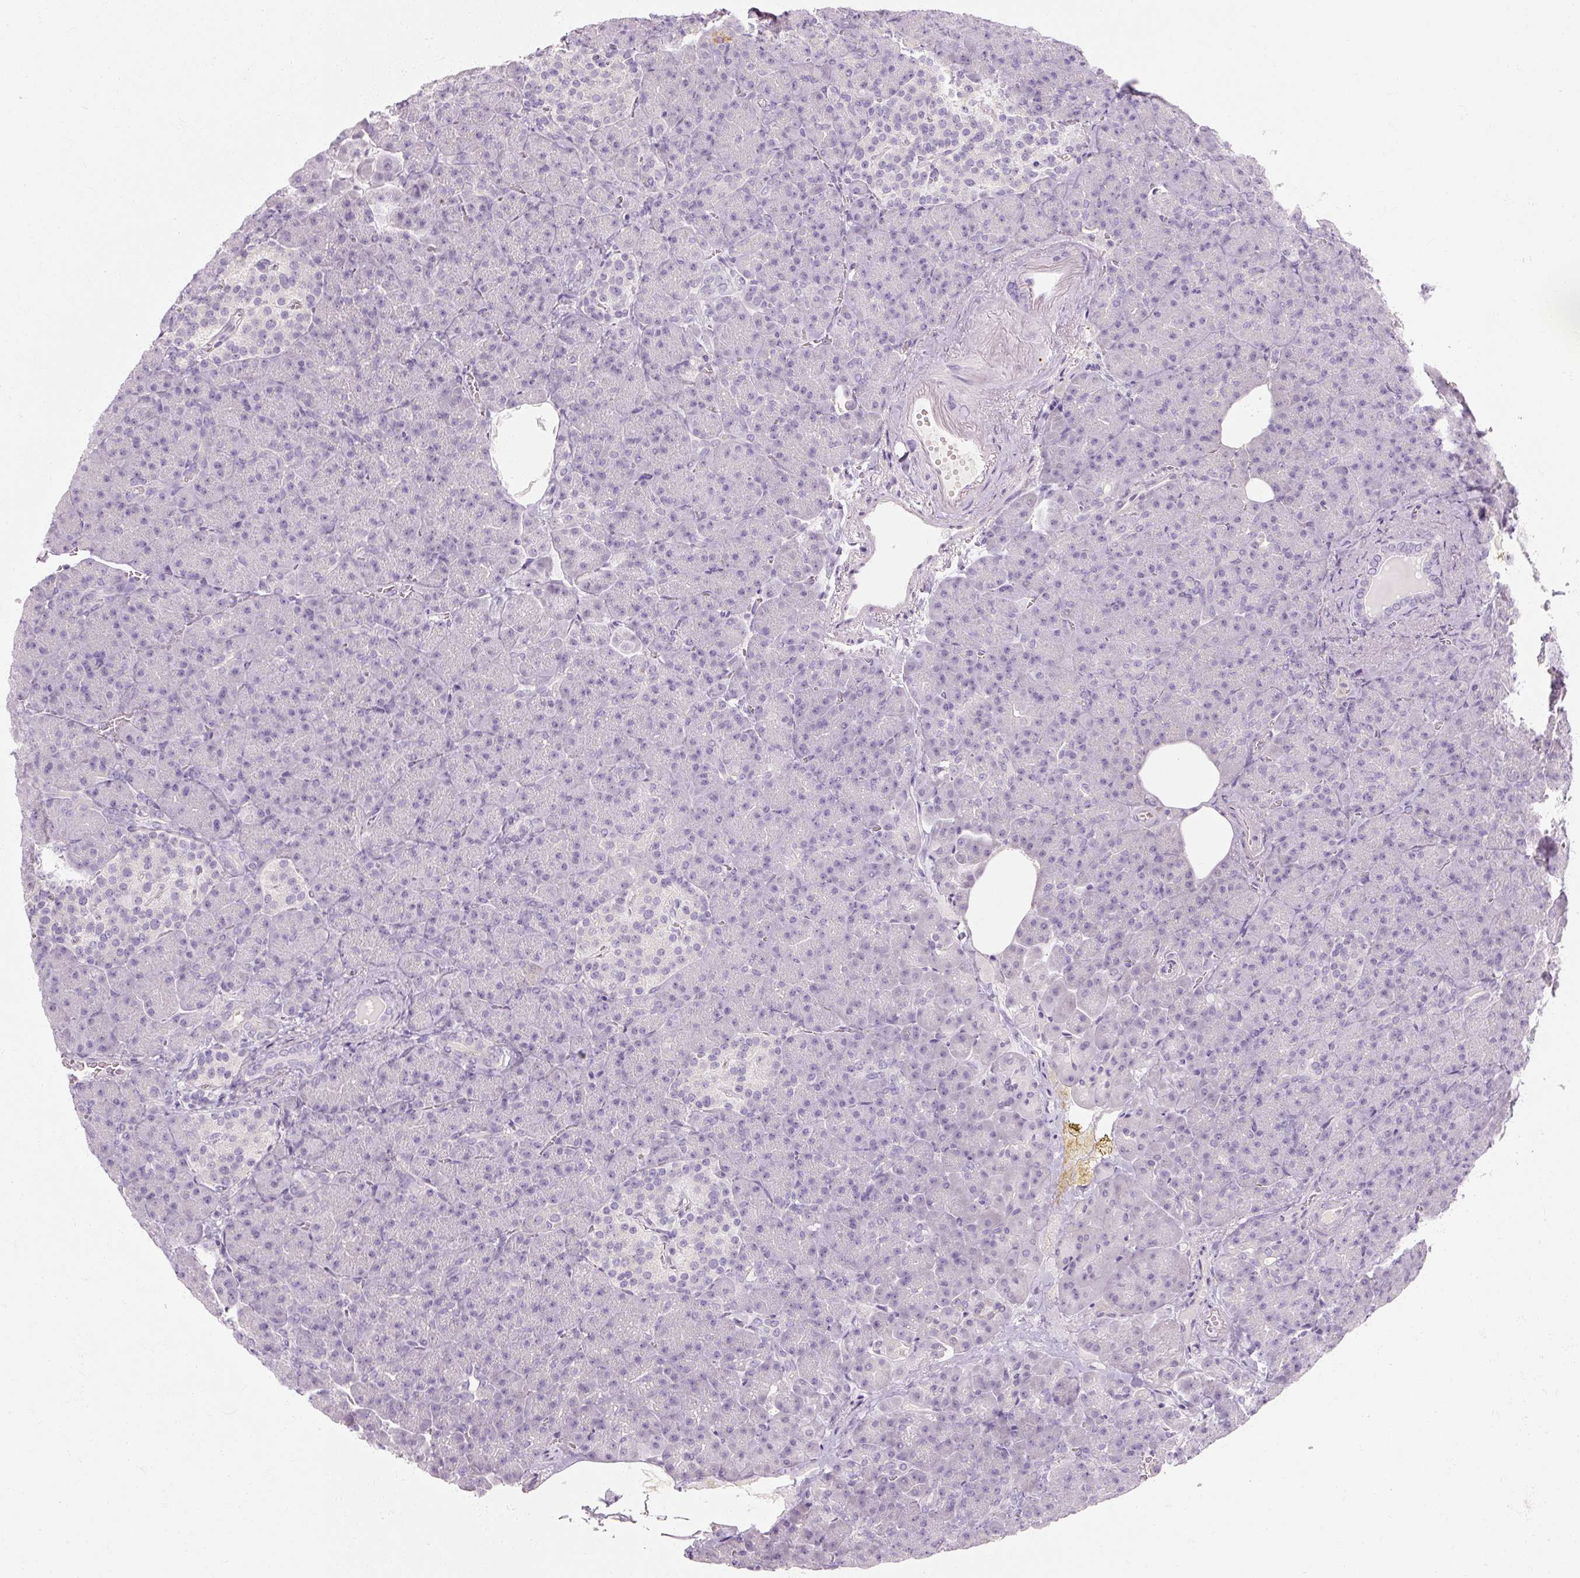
{"staining": {"intensity": "negative", "quantity": "none", "location": "none"}, "tissue": "pancreas", "cell_type": "Exocrine glandular cells", "image_type": "normal", "snomed": [{"axis": "morphology", "description": "Normal tissue, NOS"}, {"axis": "topography", "description": "Pancreas"}], "caption": "A micrograph of pancreas stained for a protein exhibits no brown staining in exocrine glandular cells.", "gene": "NFE2L3", "patient": {"sex": "female", "age": 74}}